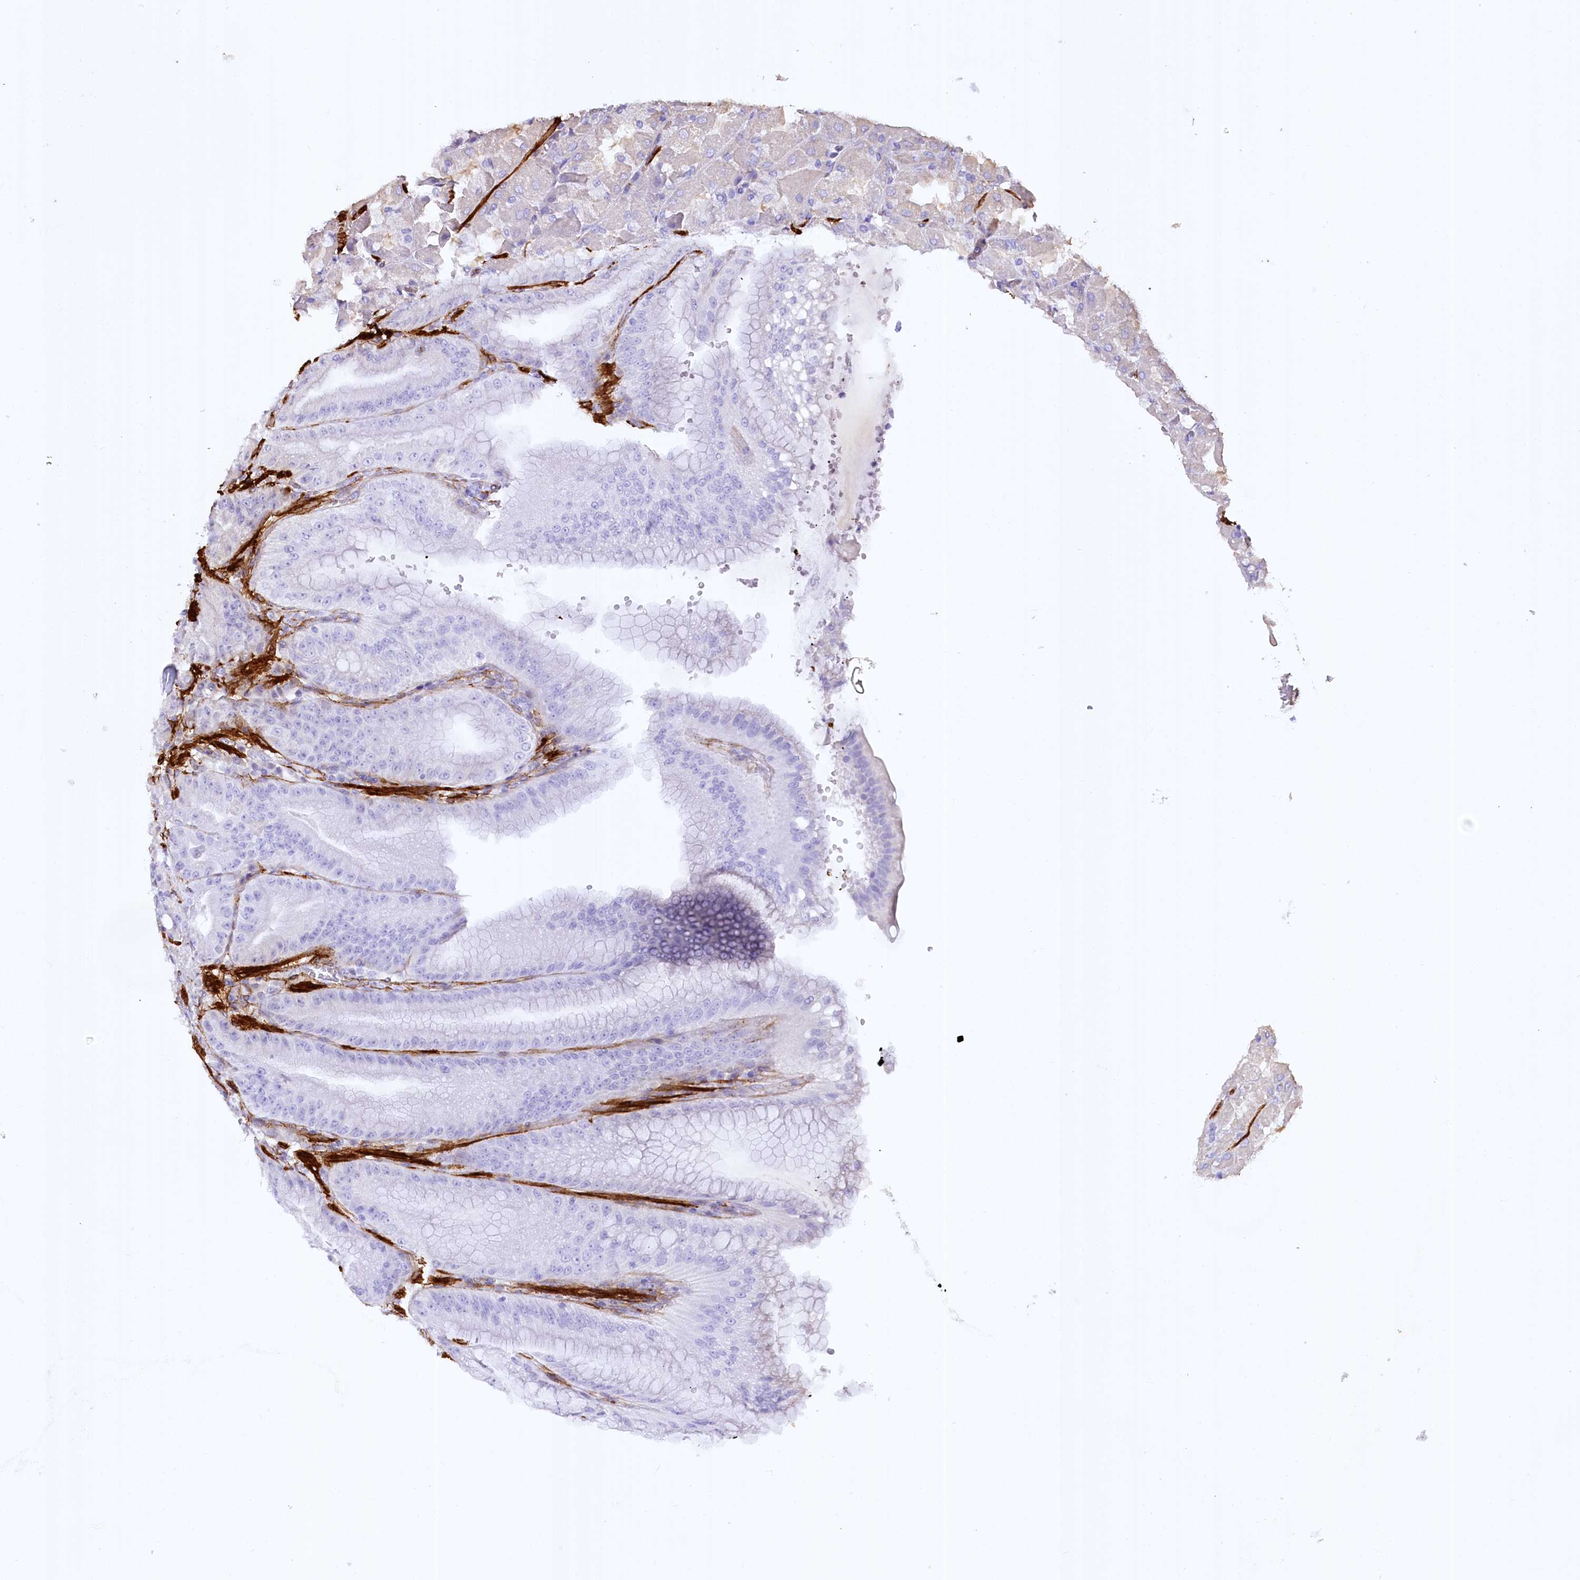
{"staining": {"intensity": "negative", "quantity": "none", "location": "none"}, "tissue": "stomach", "cell_type": "Glandular cells", "image_type": "normal", "snomed": [{"axis": "morphology", "description": "Normal tissue, NOS"}, {"axis": "topography", "description": "Stomach, upper"}, {"axis": "topography", "description": "Stomach, lower"}], "caption": "This micrograph is of benign stomach stained with immunohistochemistry (IHC) to label a protein in brown with the nuclei are counter-stained blue. There is no positivity in glandular cells. Nuclei are stained in blue.", "gene": "SYNPO2", "patient": {"sex": "male", "age": 71}}